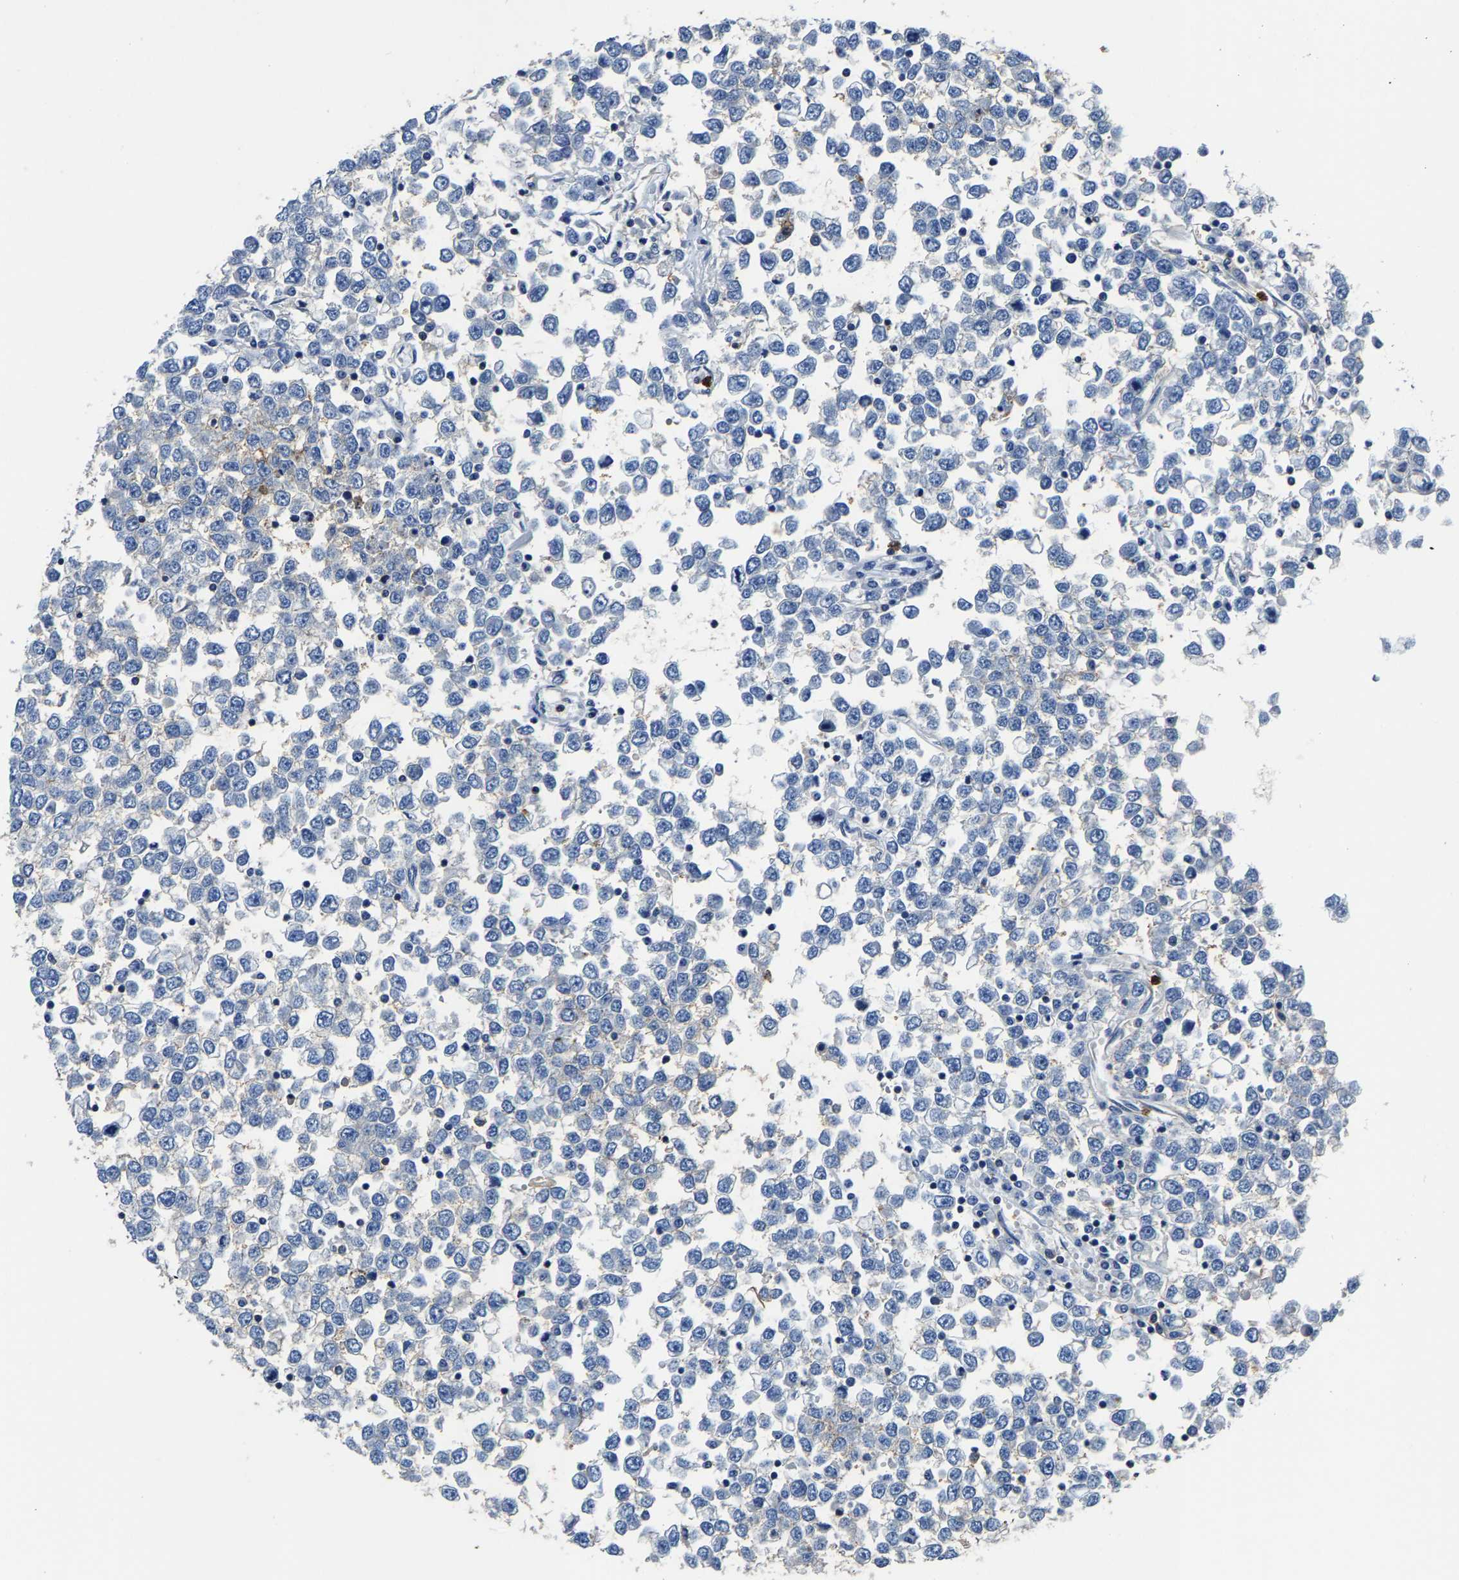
{"staining": {"intensity": "negative", "quantity": "none", "location": "none"}, "tissue": "testis cancer", "cell_type": "Tumor cells", "image_type": "cancer", "snomed": [{"axis": "morphology", "description": "Seminoma, NOS"}, {"axis": "topography", "description": "Testis"}], "caption": "This is a micrograph of immunohistochemistry (IHC) staining of testis cancer (seminoma), which shows no positivity in tumor cells. Brightfield microscopy of immunohistochemistry (IHC) stained with DAB (brown) and hematoxylin (blue), captured at high magnification.", "gene": "TRAF6", "patient": {"sex": "male", "age": 65}}